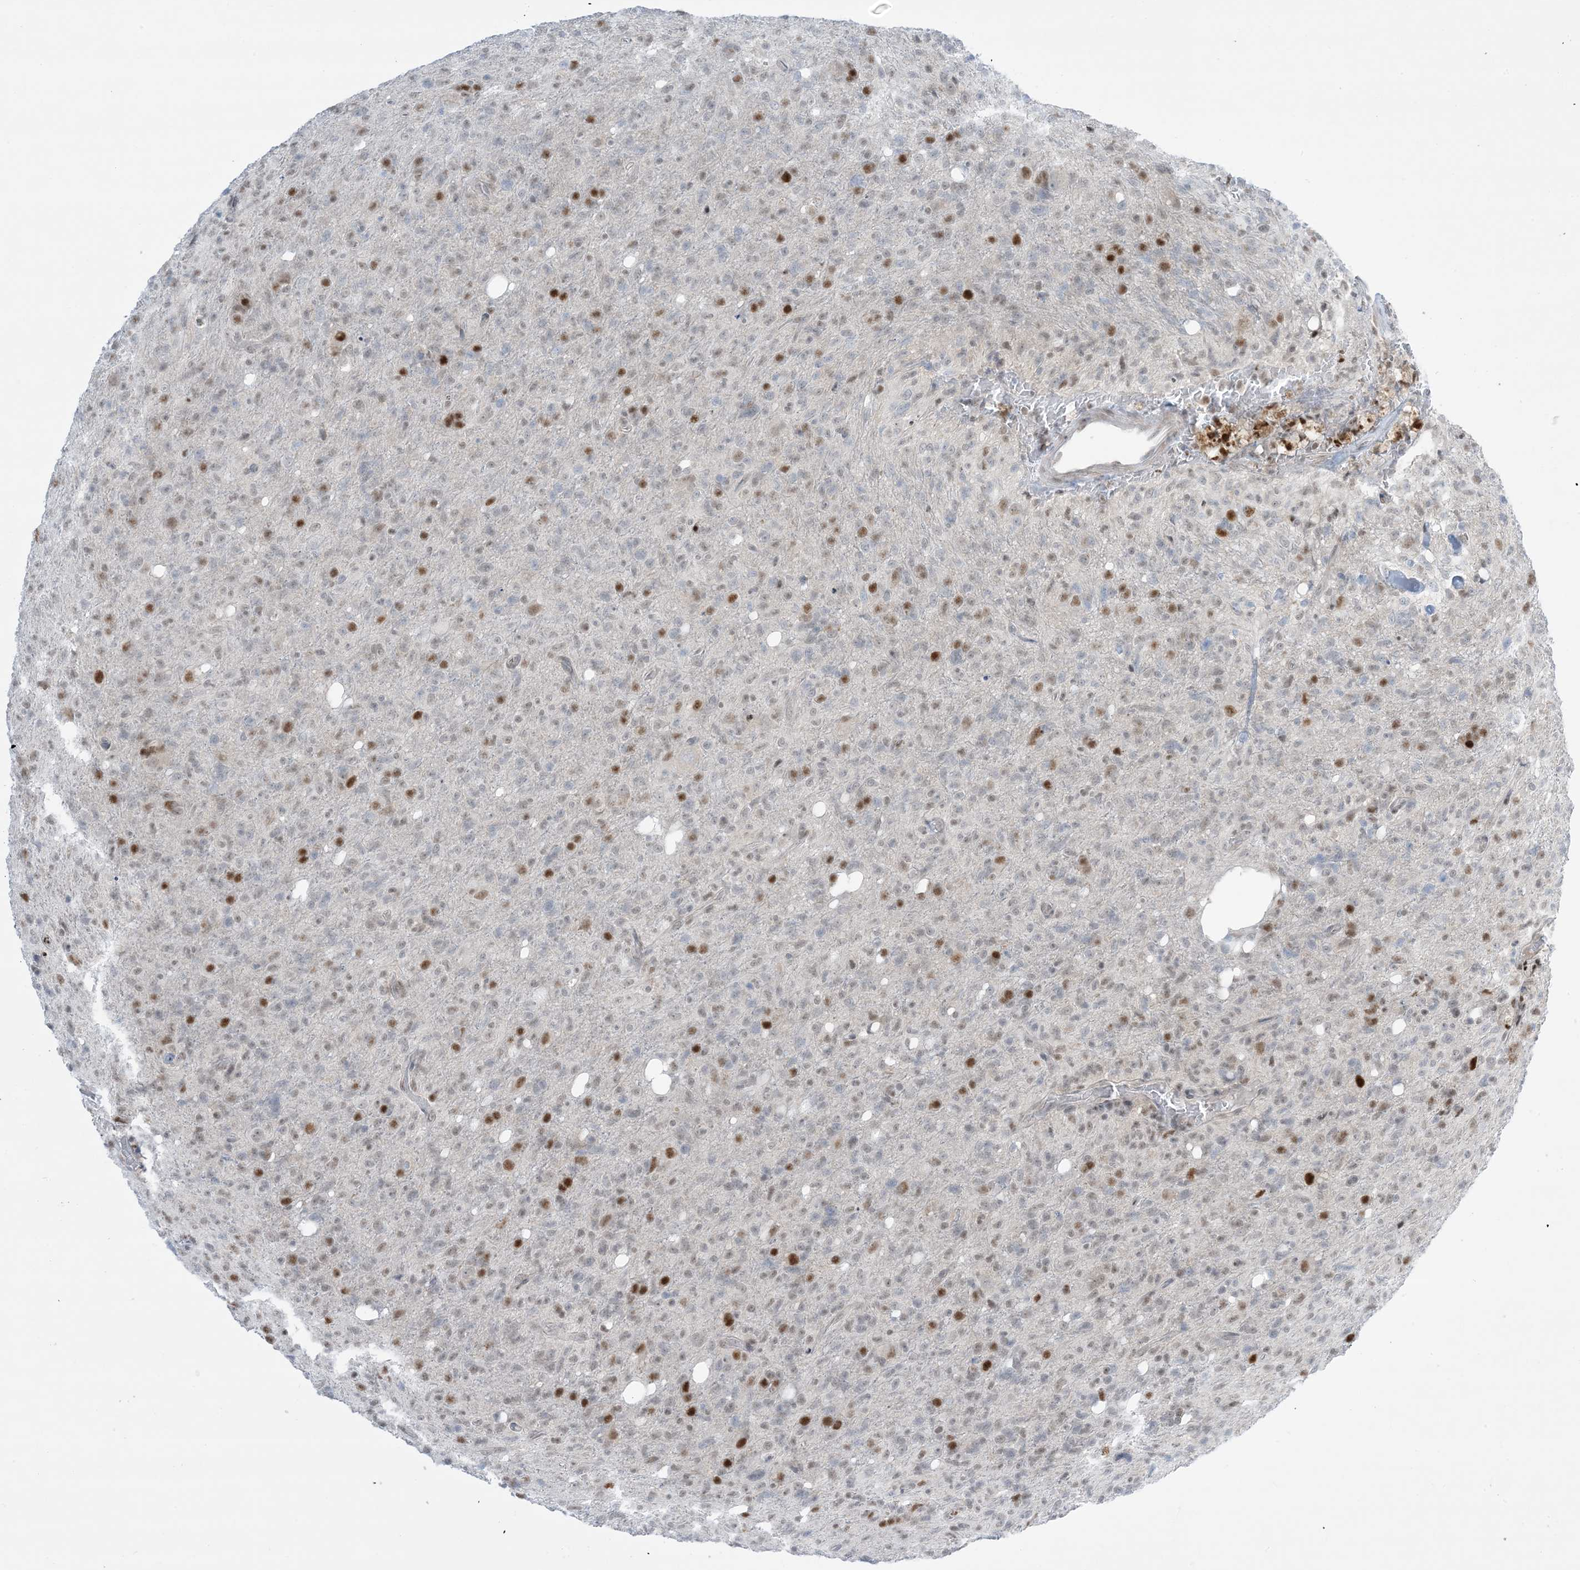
{"staining": {"intensity": "moderate", "quantity": "<25%", "location": "nuclear"}, "tissue": "glioma", "cell_type": "Tumor cells", "image_type": "cancer", "snomed": [{"axis": "morphology", "description": "Glioma, malignant, High grade"}, {"axis": "topography", "description": "Brain"}], "caption": "Moderate nuclear protein expression is identified in approximately <25% of tumor cells in malignant high-grade glioma.", "gene": "TFPT", "patient": {"sex": "female", "age": 57}}